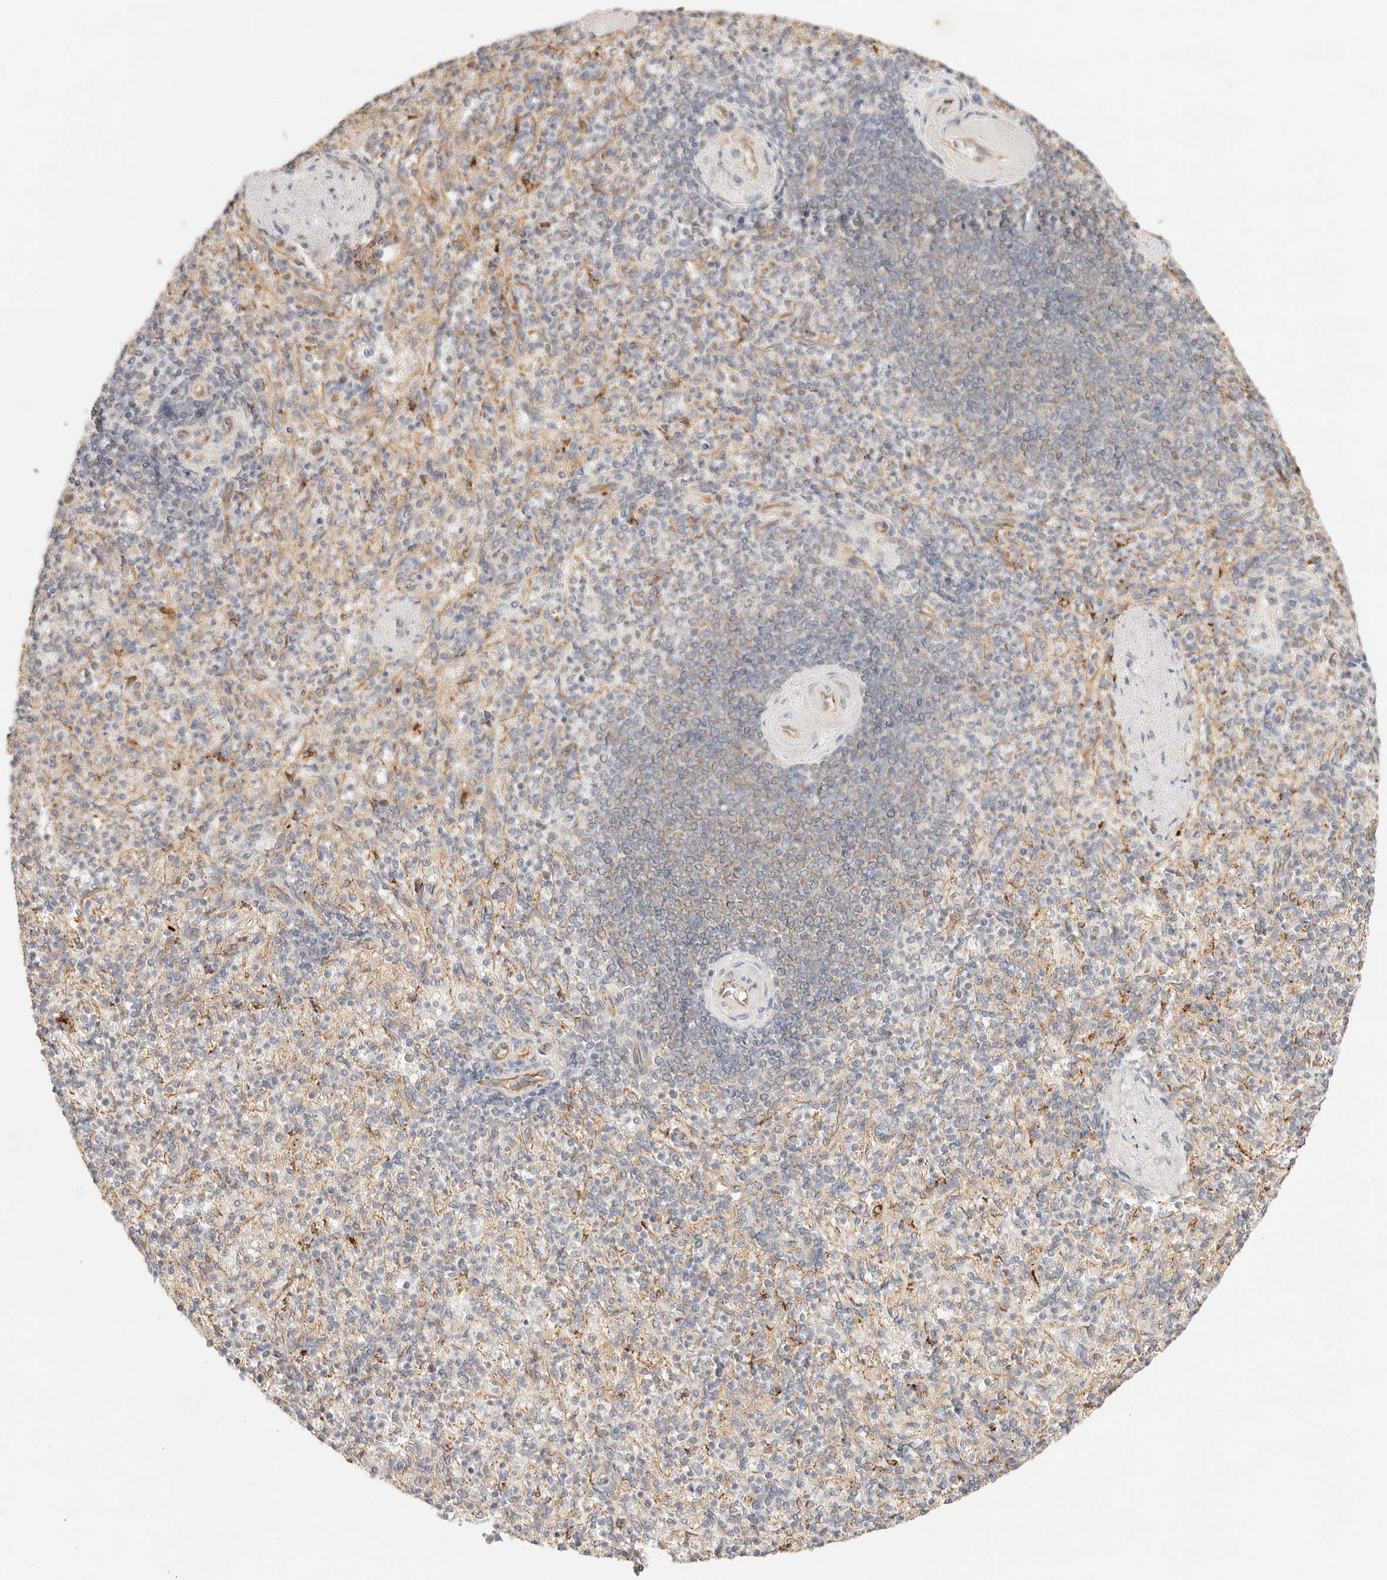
{"staining": {"intensity": "negative", "quantity": "none", "location": "none"}, "tissue": "spleen", "cell_type": "Cells in red pulp", "image_type": "normal", "snomed": [{"axis": "morphology", "description": "Normal tissue, NOS"}, {"axis": "topography", "description": "Spleen"}], "caption": "This is an immunohistochemistry histopathology image of normal human spleen. There is no positivity in cells in red pulp.", "gene": "ZC3H11A", "patient": {"sex": "female", "age": 74}}